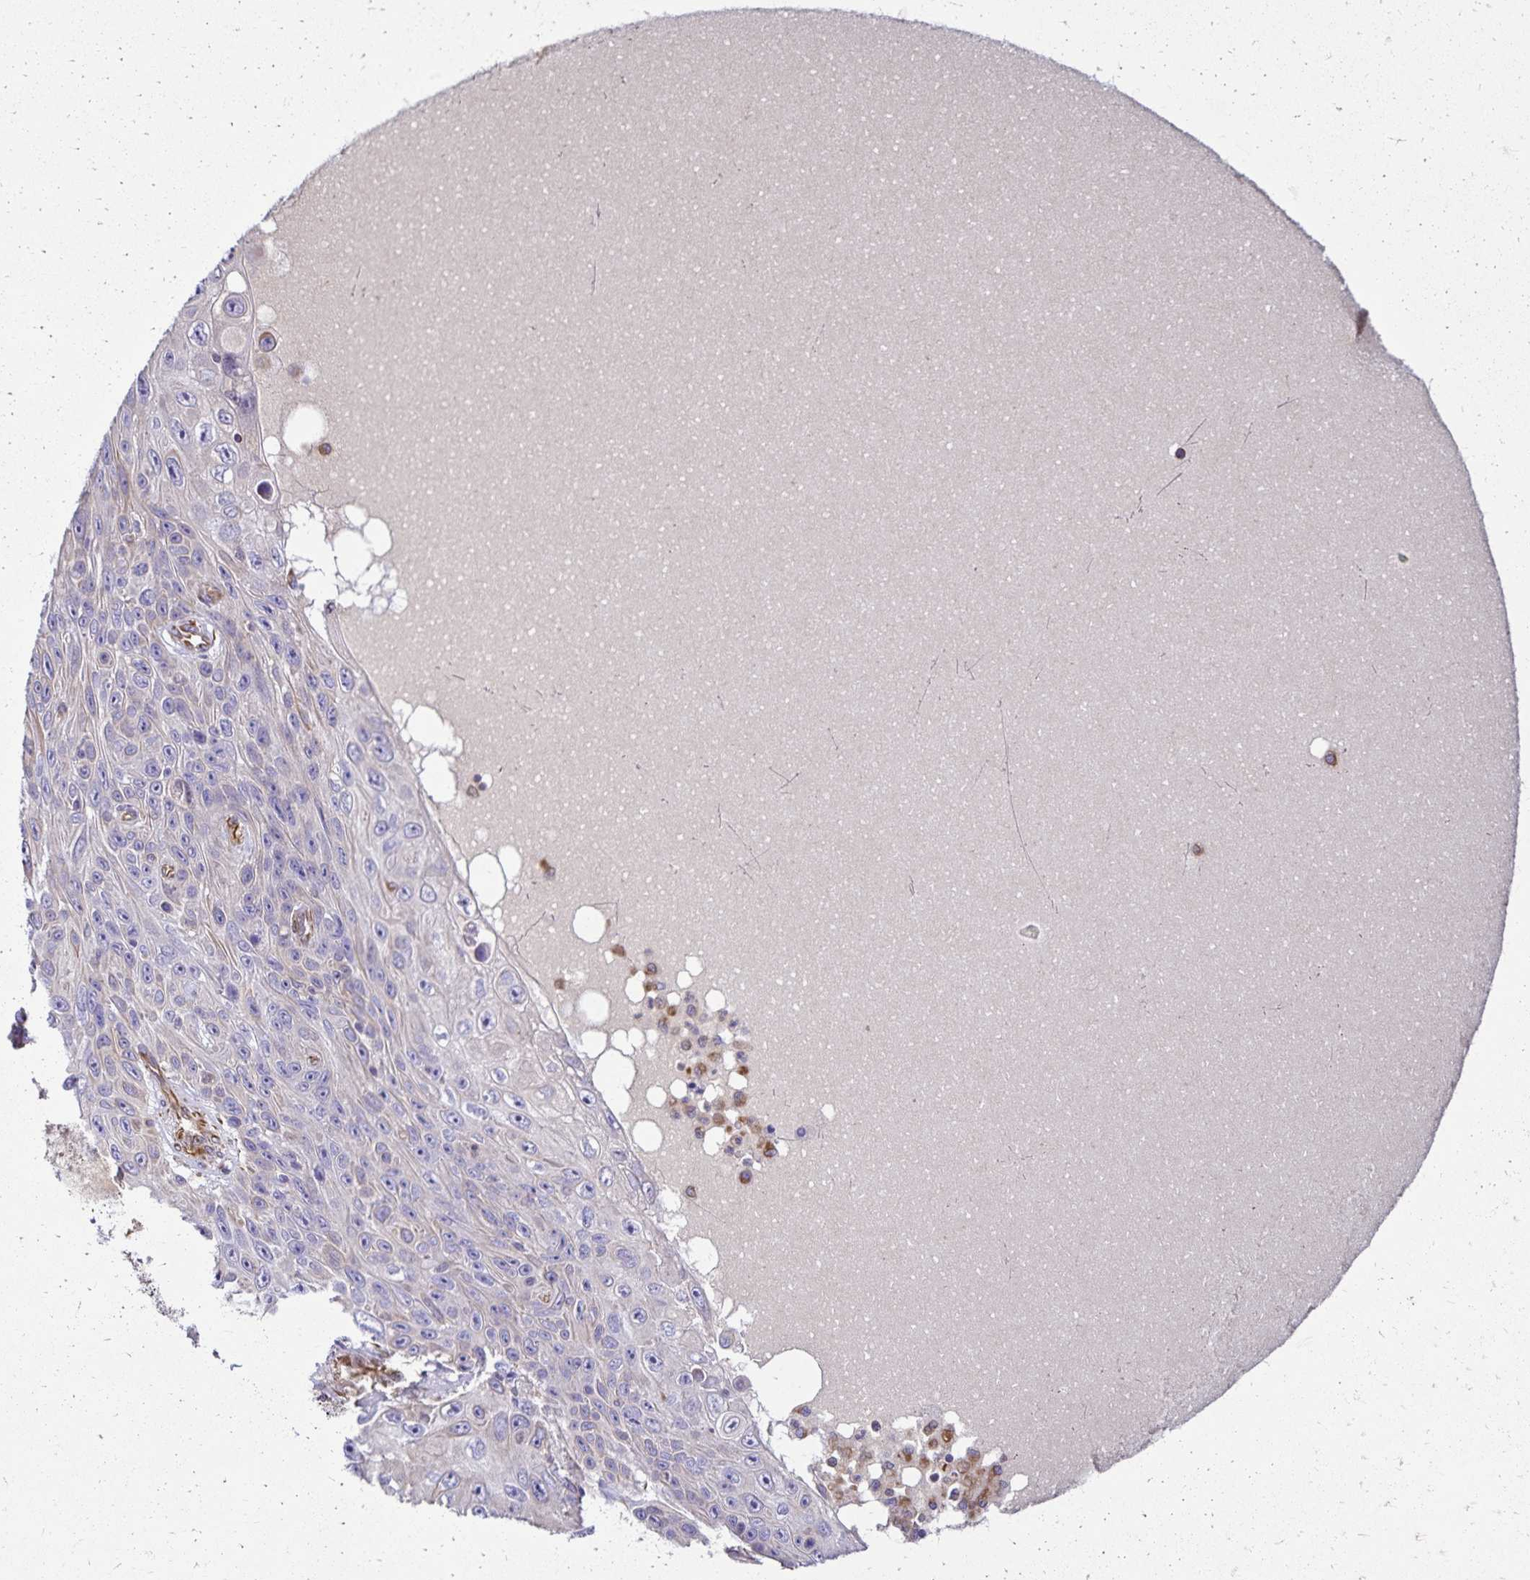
{"staining": {"intensity": "negative", "quantity": "none", "location": "none"}, "tissue": "skin cancer", "cell_type": "Tumor cells", "image_type": "cancer", "snomed": [{"axis": "morphology", "description": "Squamous cell carcinoma, NOS"}, {"axis": "topography", "description": "Skin"}], "caption": "IHC histopathology image of human squamous cell carcinoma (skin) stained for a protein (brown), which displays no staining in tumor cells.", "gene": "TRPV6", "patient": {"sex": "male", "age": 82}}